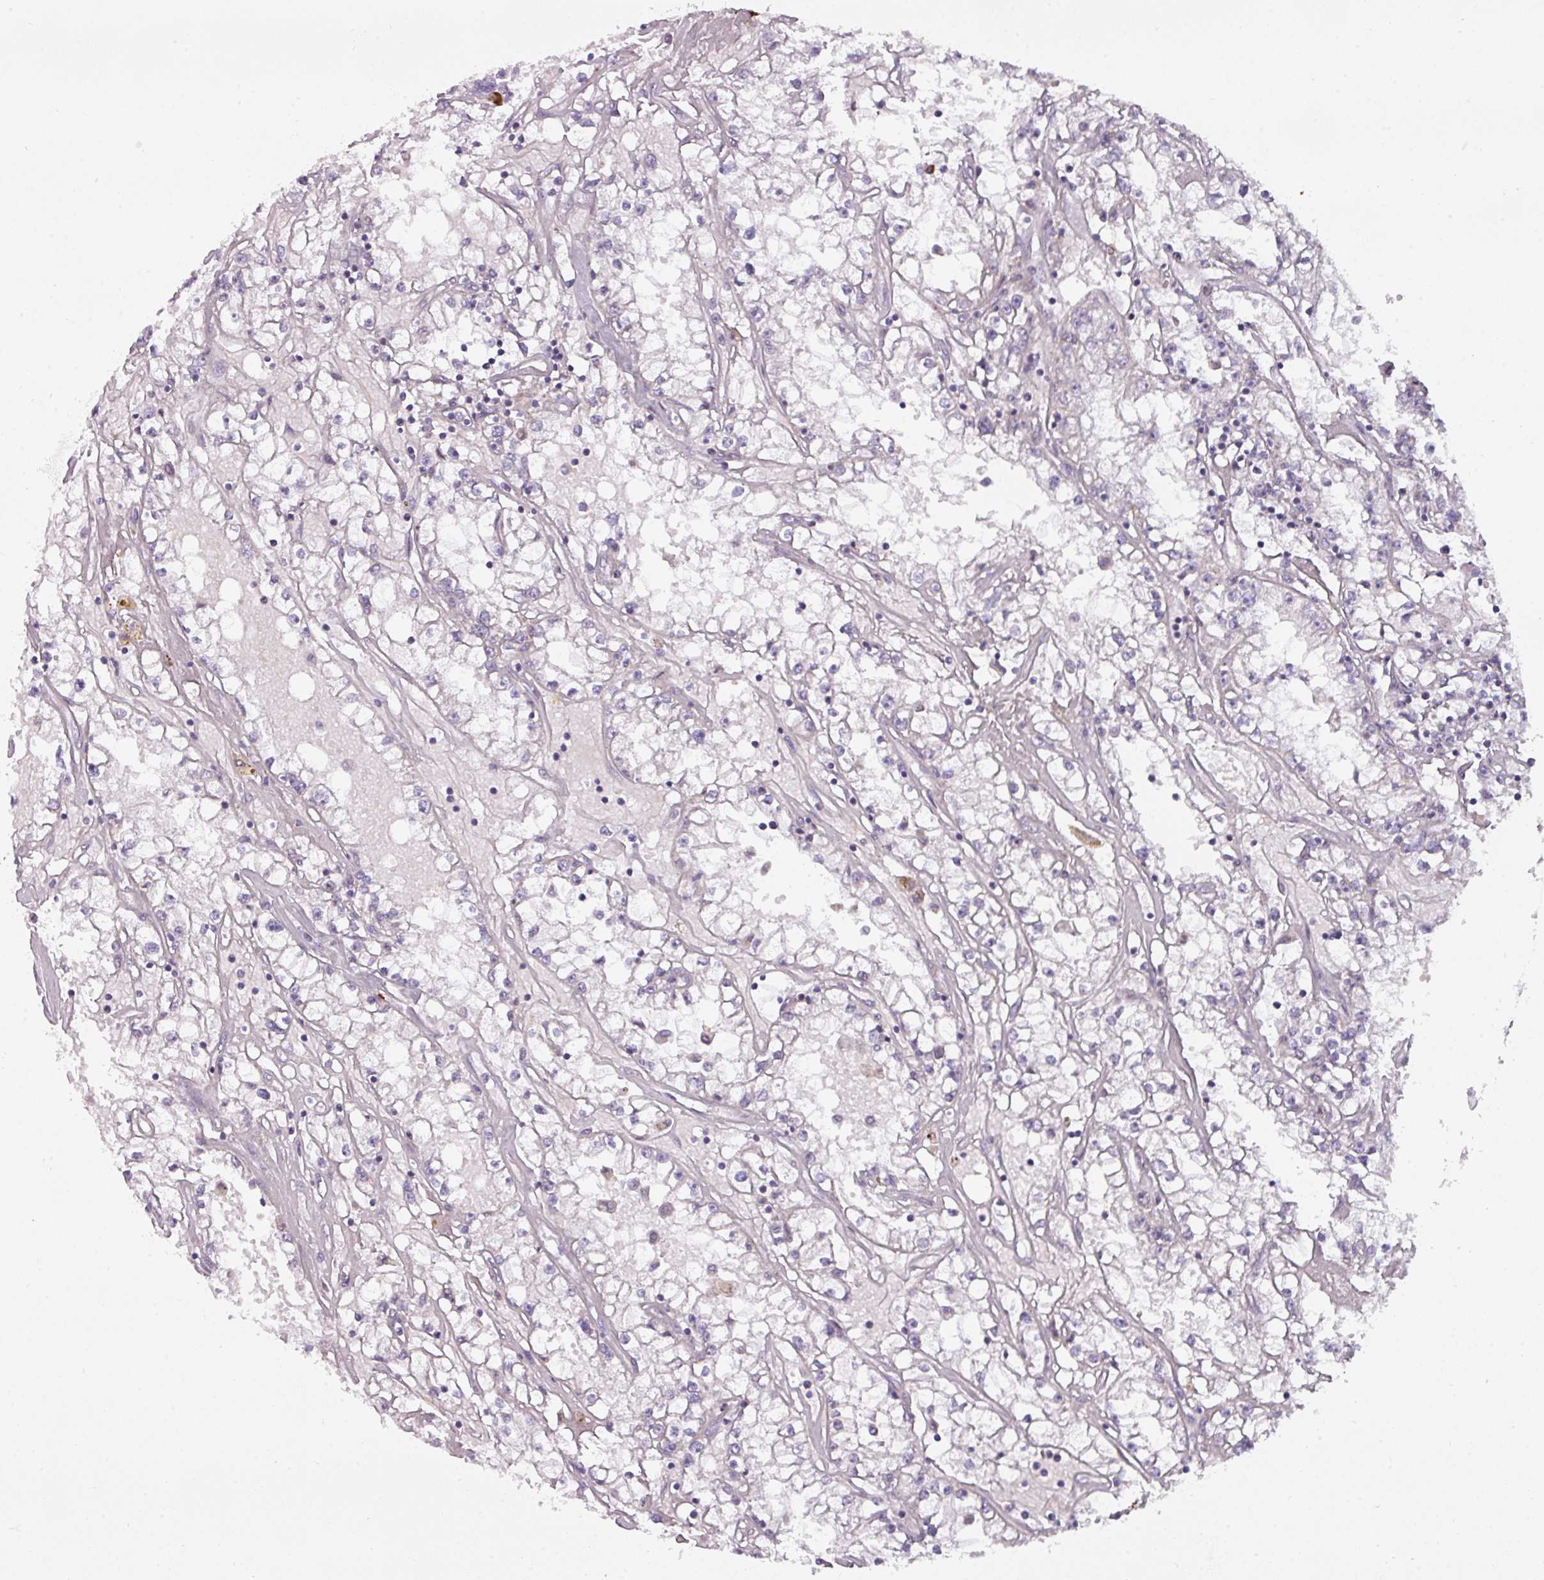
{"staining": {"intensity": "negative", "quantity": "none", "location": "none"}, "tissue": "renal cancer", "cell_type": "Tumor cells", "image_type": "cancer", "snomed": [{"axis": "morphology", "description": "Adenocarcinoma, NOS"}, {"axis": "topography", "description": "Kidney"}], "caption": "A high-resolution photomicrograph shows immunohistochemistry staining of renal cancer (adenocarcinoma), which demonstrates no significant positivity in tumor cells.", "gene": "C2orf68", "patient": {"sex": "male", "age": 56}}